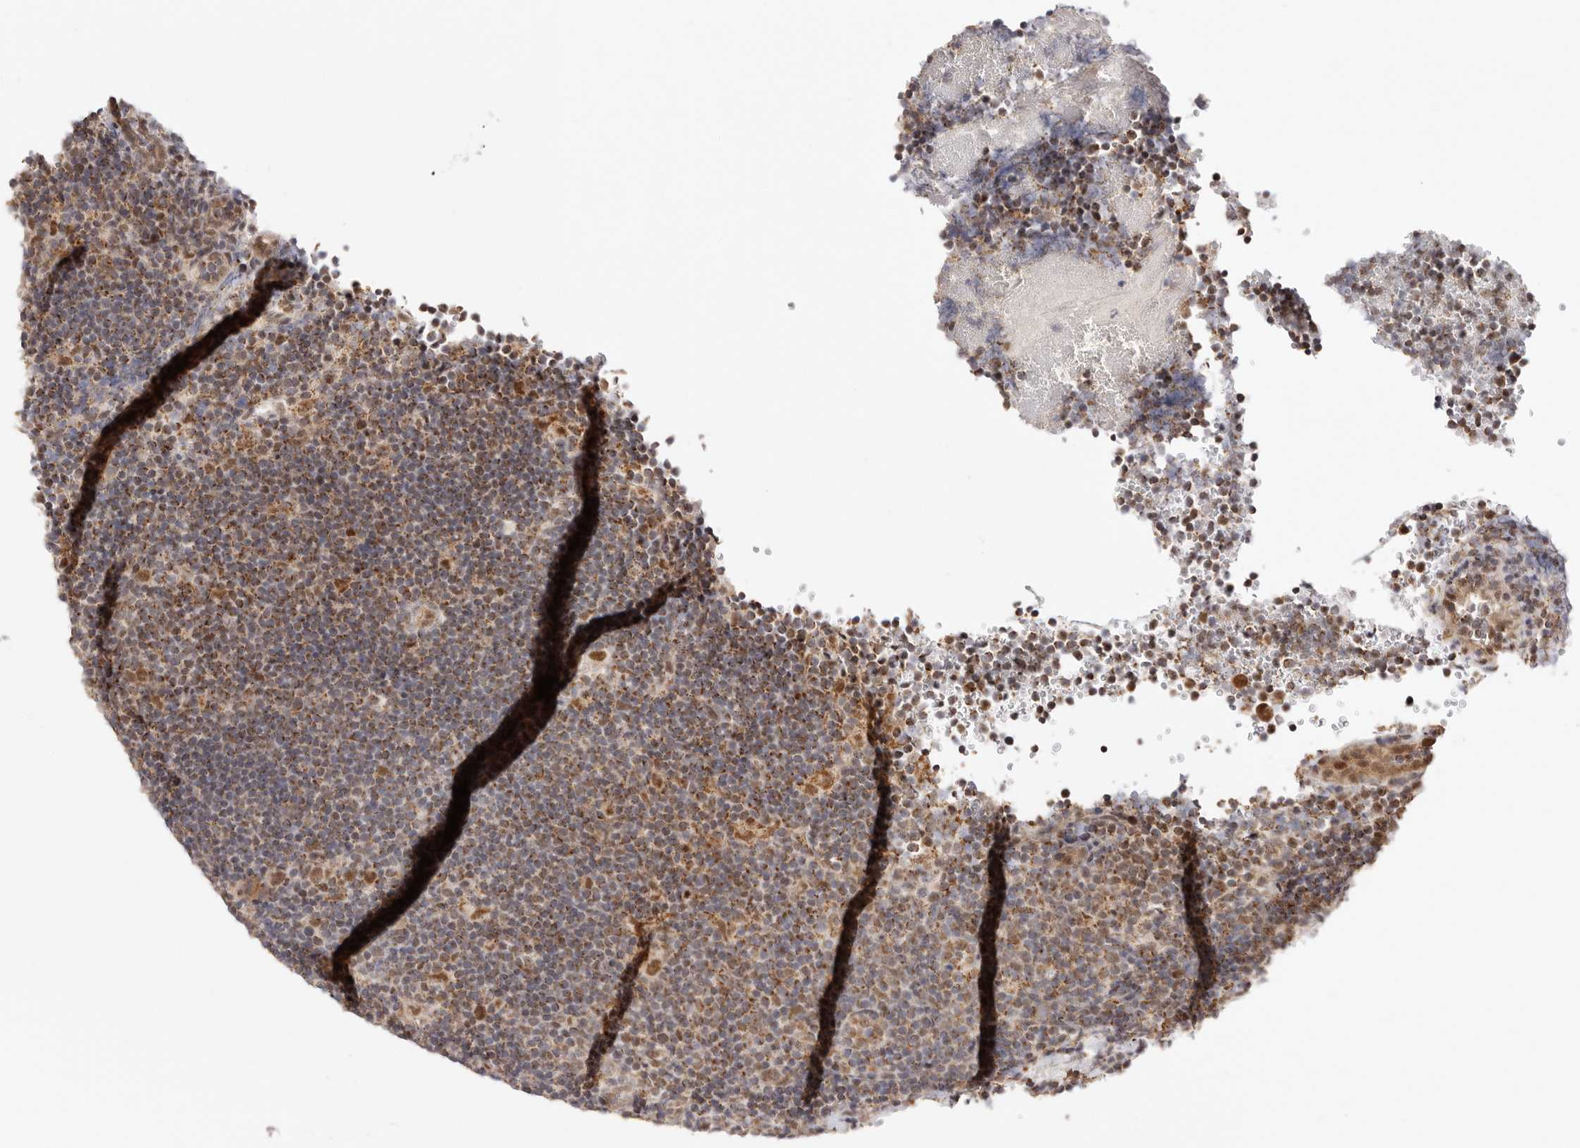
{"staining": {"intensity": "moderate", "quantity": ">75%", "location": "nuclear"}, "tissue": "lymphoma", "cell_type": "Tumor cells", "image_type": "cancer", "snomed": [{"axis": "morphology", "description": "Hodgkin's disease, NOS"}, {"axis": "topography", "description": "Lymph node"}], "caption": "A histopathology image showing moderate nuclear expression in about >75% of tumor cells in Hodgkin's disease, as visualized by brown immunohistochemical staining.", "gene": "SEC14L1", "patient": {"sex": "female", "age": 57}}